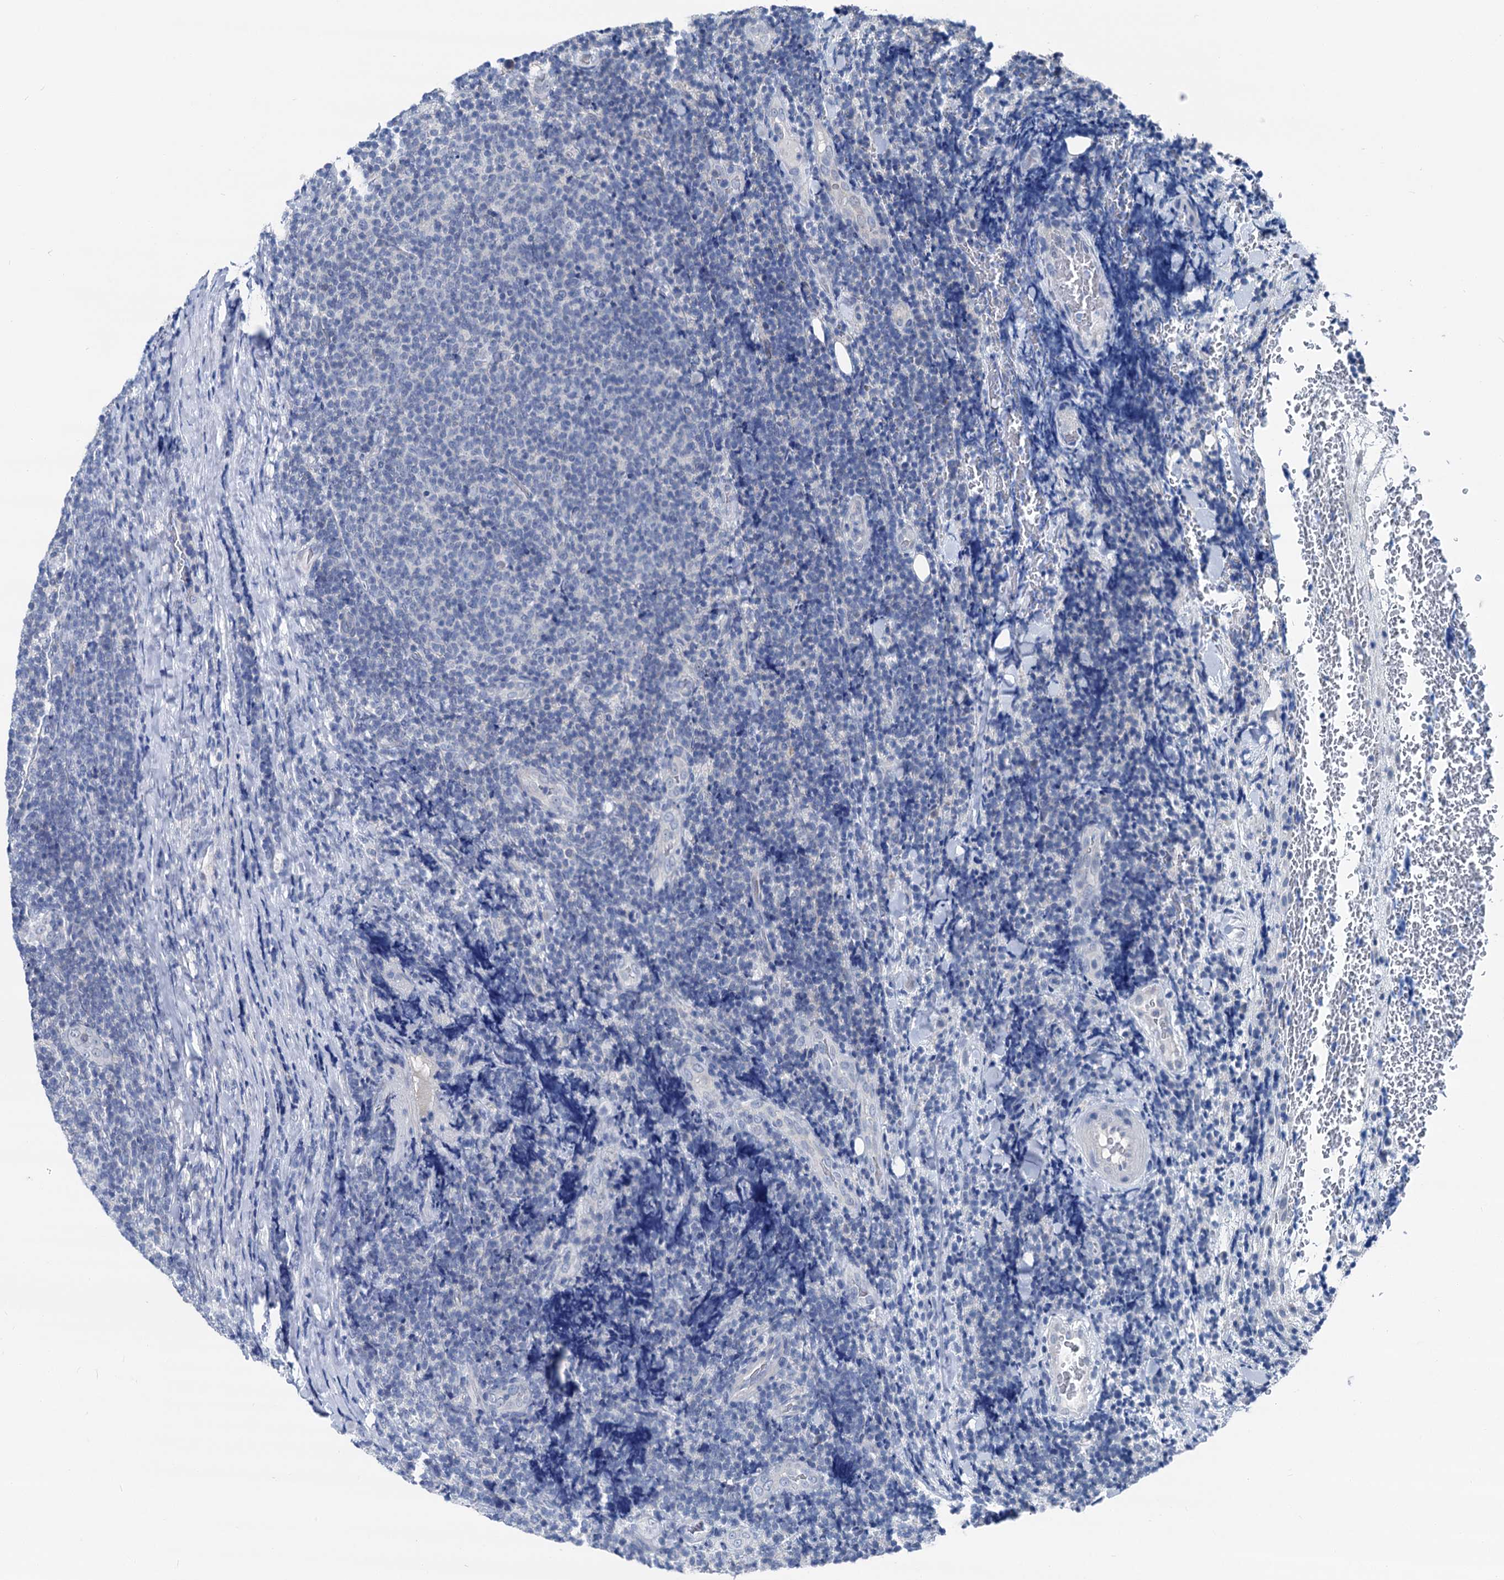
{"staining": {"intensity": "negative", "quantity": "none", "location": "none"}, "tissue": "lymphoma", "cell_type": "Tumor cells", "image_type": "cancer", "snomed": [{"axis": "morphology", "description": "Malignant lymphoma, non-Hodgkin's type, Low grade"}, {"axis": "topography", "description": "Lymph node"}], "caption": "This is an immunohistochemistry (IHC) micrograph of lymphoma. There is no positivity in tumor cells.", "gene": "GLO1", "patient": {"sex": "male", "age": 66}}